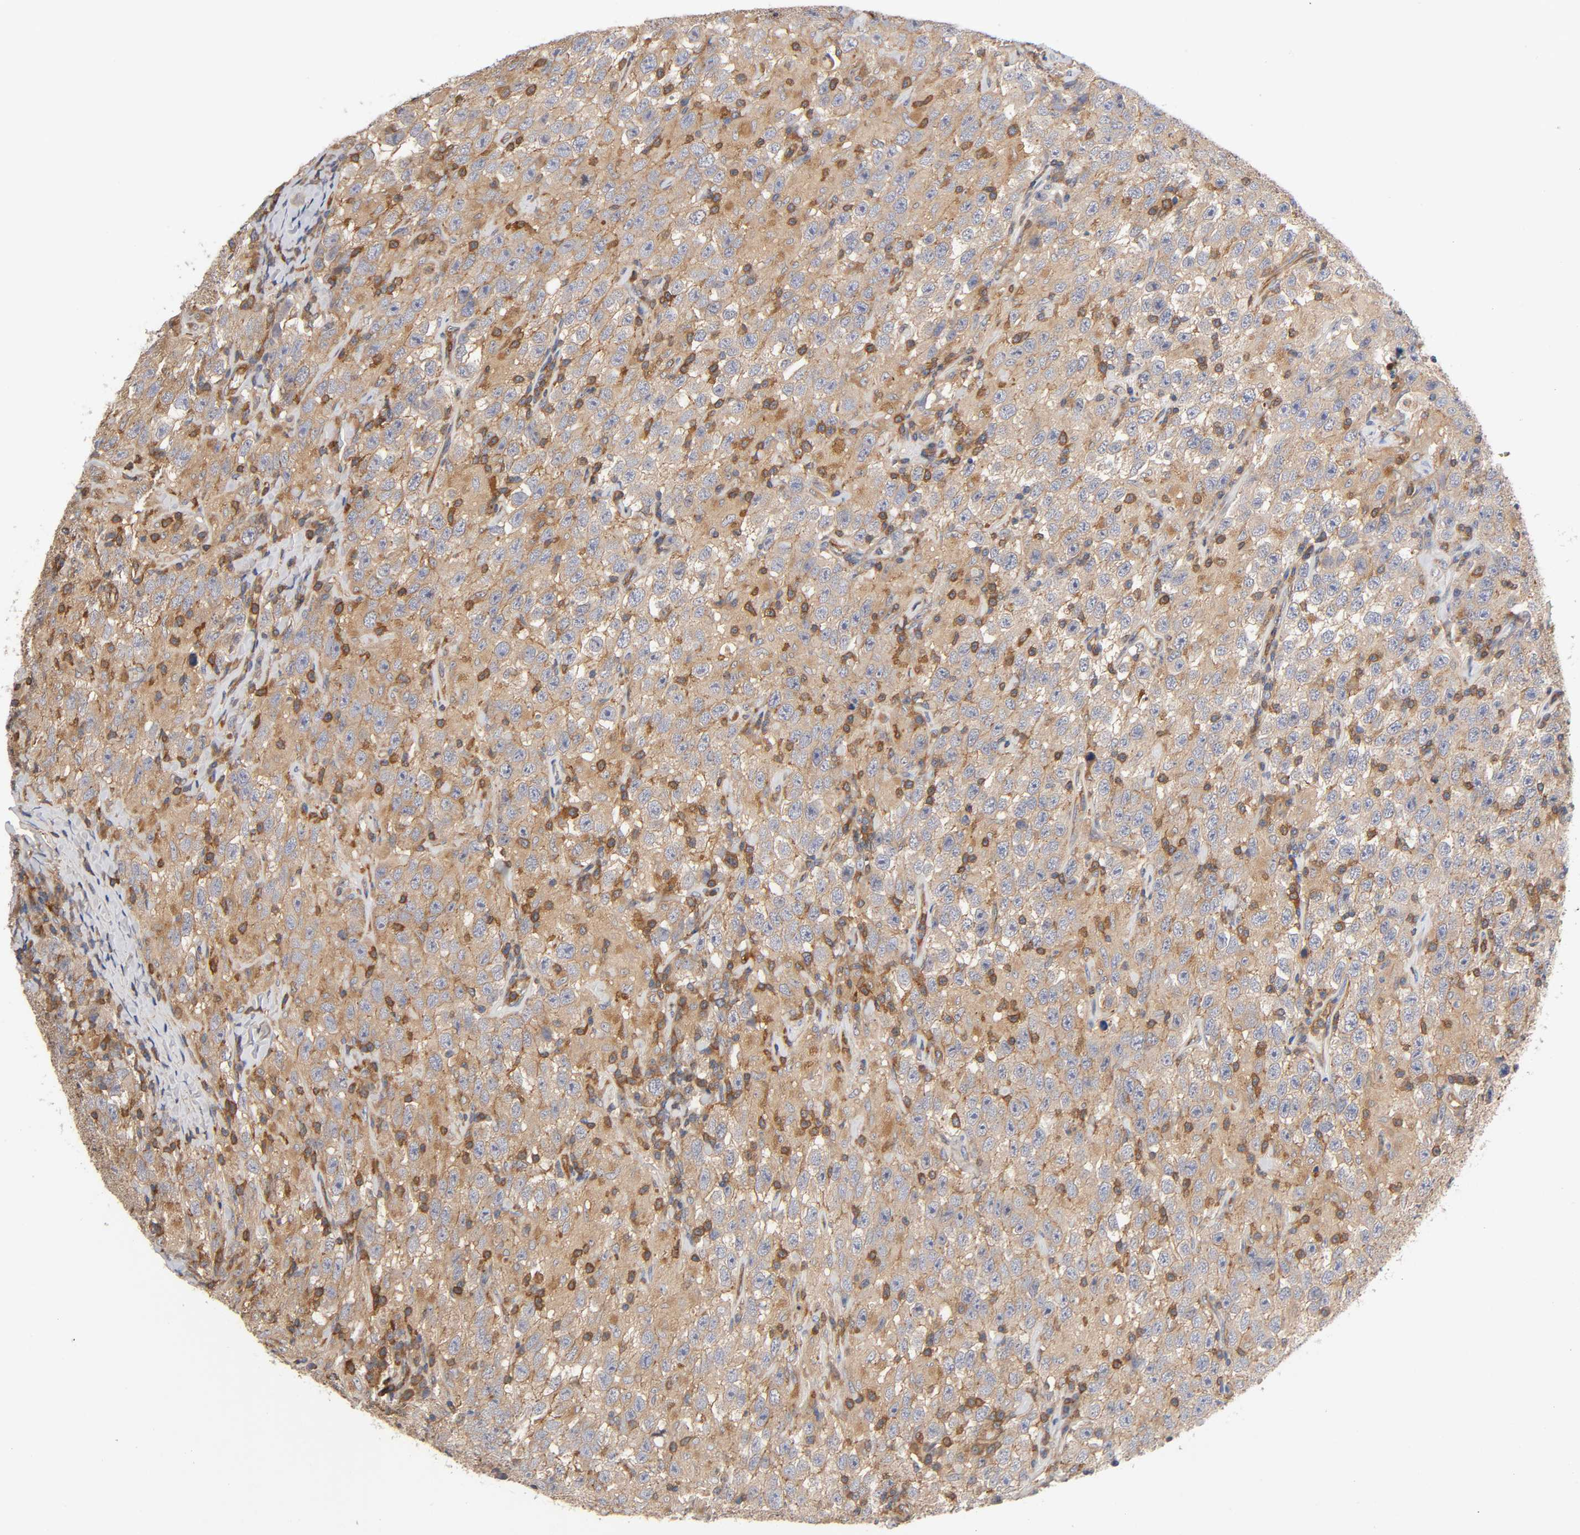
{"staining": {"intensity": "weak", "quantity": ">75%", "location": "cytoplasmic/membranous"}, "tissue": "testis cancer", "cell_type": "Tumor cells", "image_type": "cancer", "snomed": [{"axis": "morphology", "description": "Seminoma, NOS"}, {"axis": "topography", "description": "Testis"}], "caption": "Brown immunohistochemical staining in testis seminoma displays weak cytoplasmic/membranous staining in approximately >75% of tumor cells.", "gene": "LAMTOR2", "patient": {"sex": "male", "age": 41}}